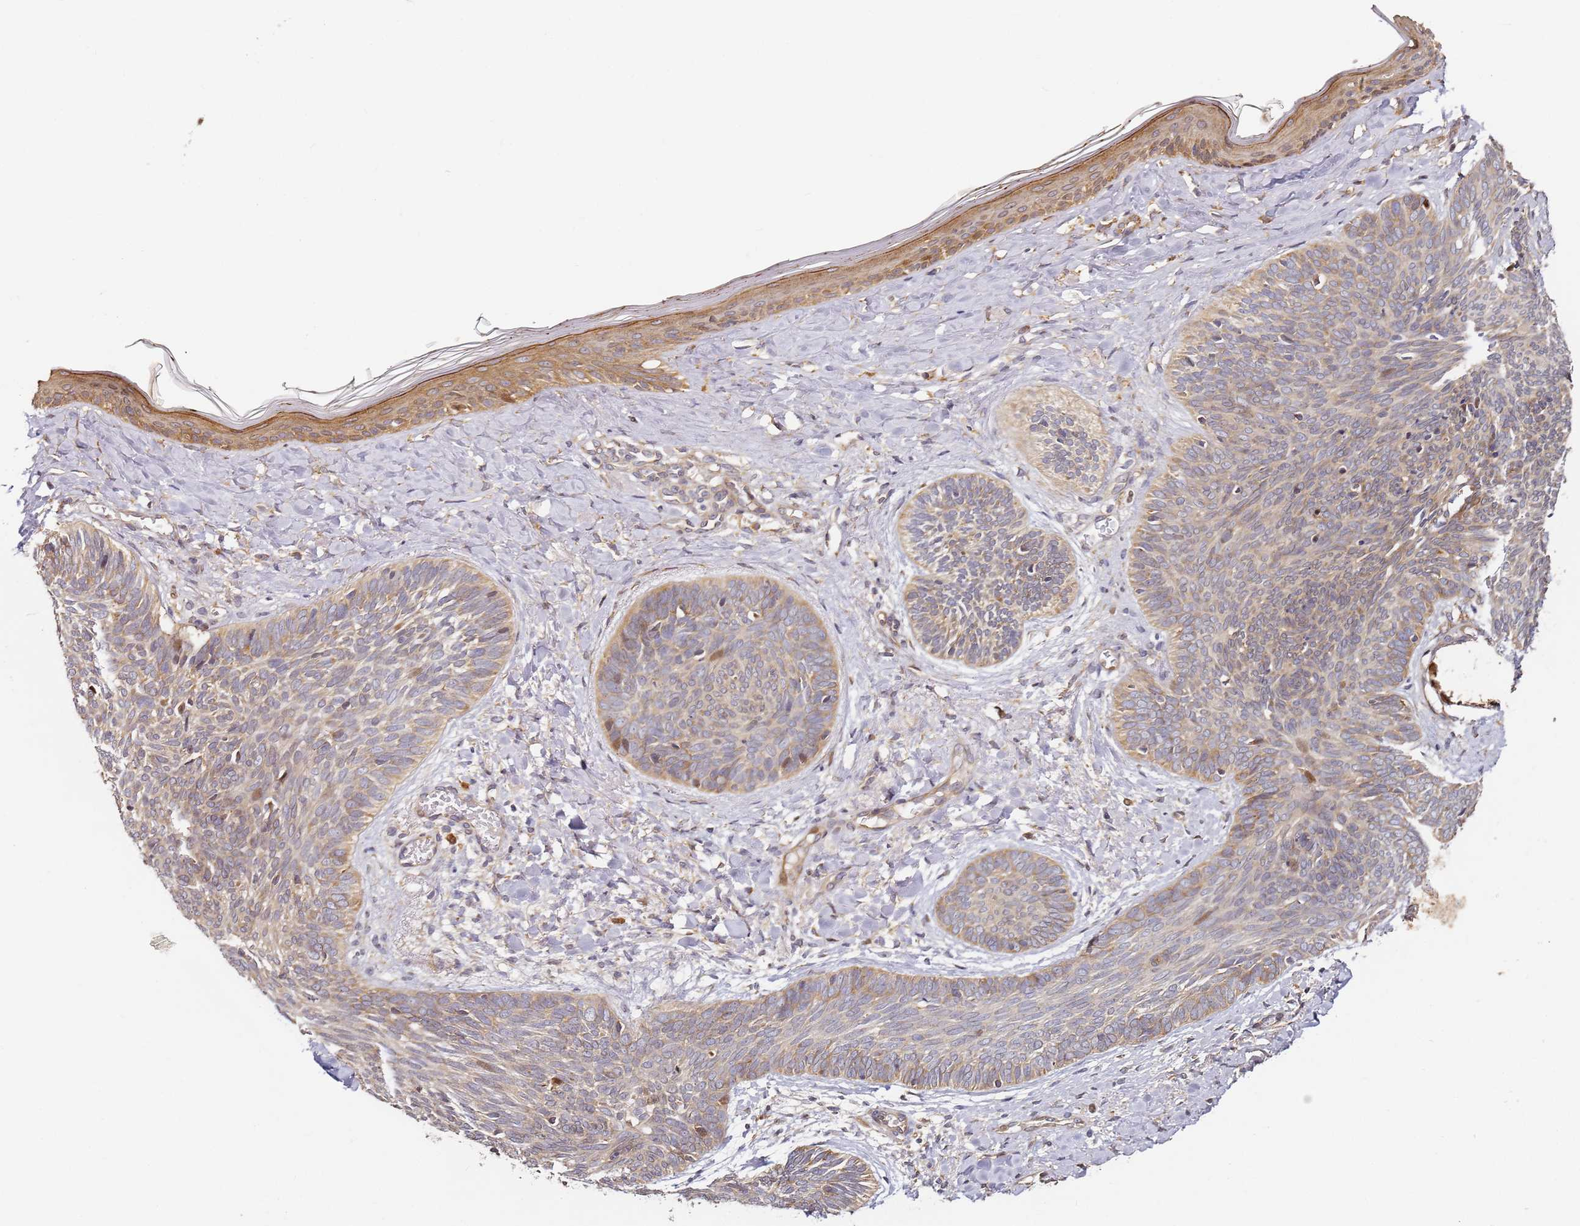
{"staining": {"intensity": "weak", "quantity": "25%-75%", "location": "cytoplasmic/membranous,nuclear"}, "tissue": "skin cancer", "cell_type": "Tumor cells", "image_type": "cancer", "snomed": [{"axis": "morphology", "description": "Basal cell carcinoma"}, {"axis": "topography", "description": "Skin"}], "caption": "Tumor cells reveal low levels of weak cytoplasmic/membranous and nuclear staining in approximately 25%-75% of cells in human skin basal cell carcinoma.", "gene": "RPS3A", "patient": {"sex": "female", "age": 81}}